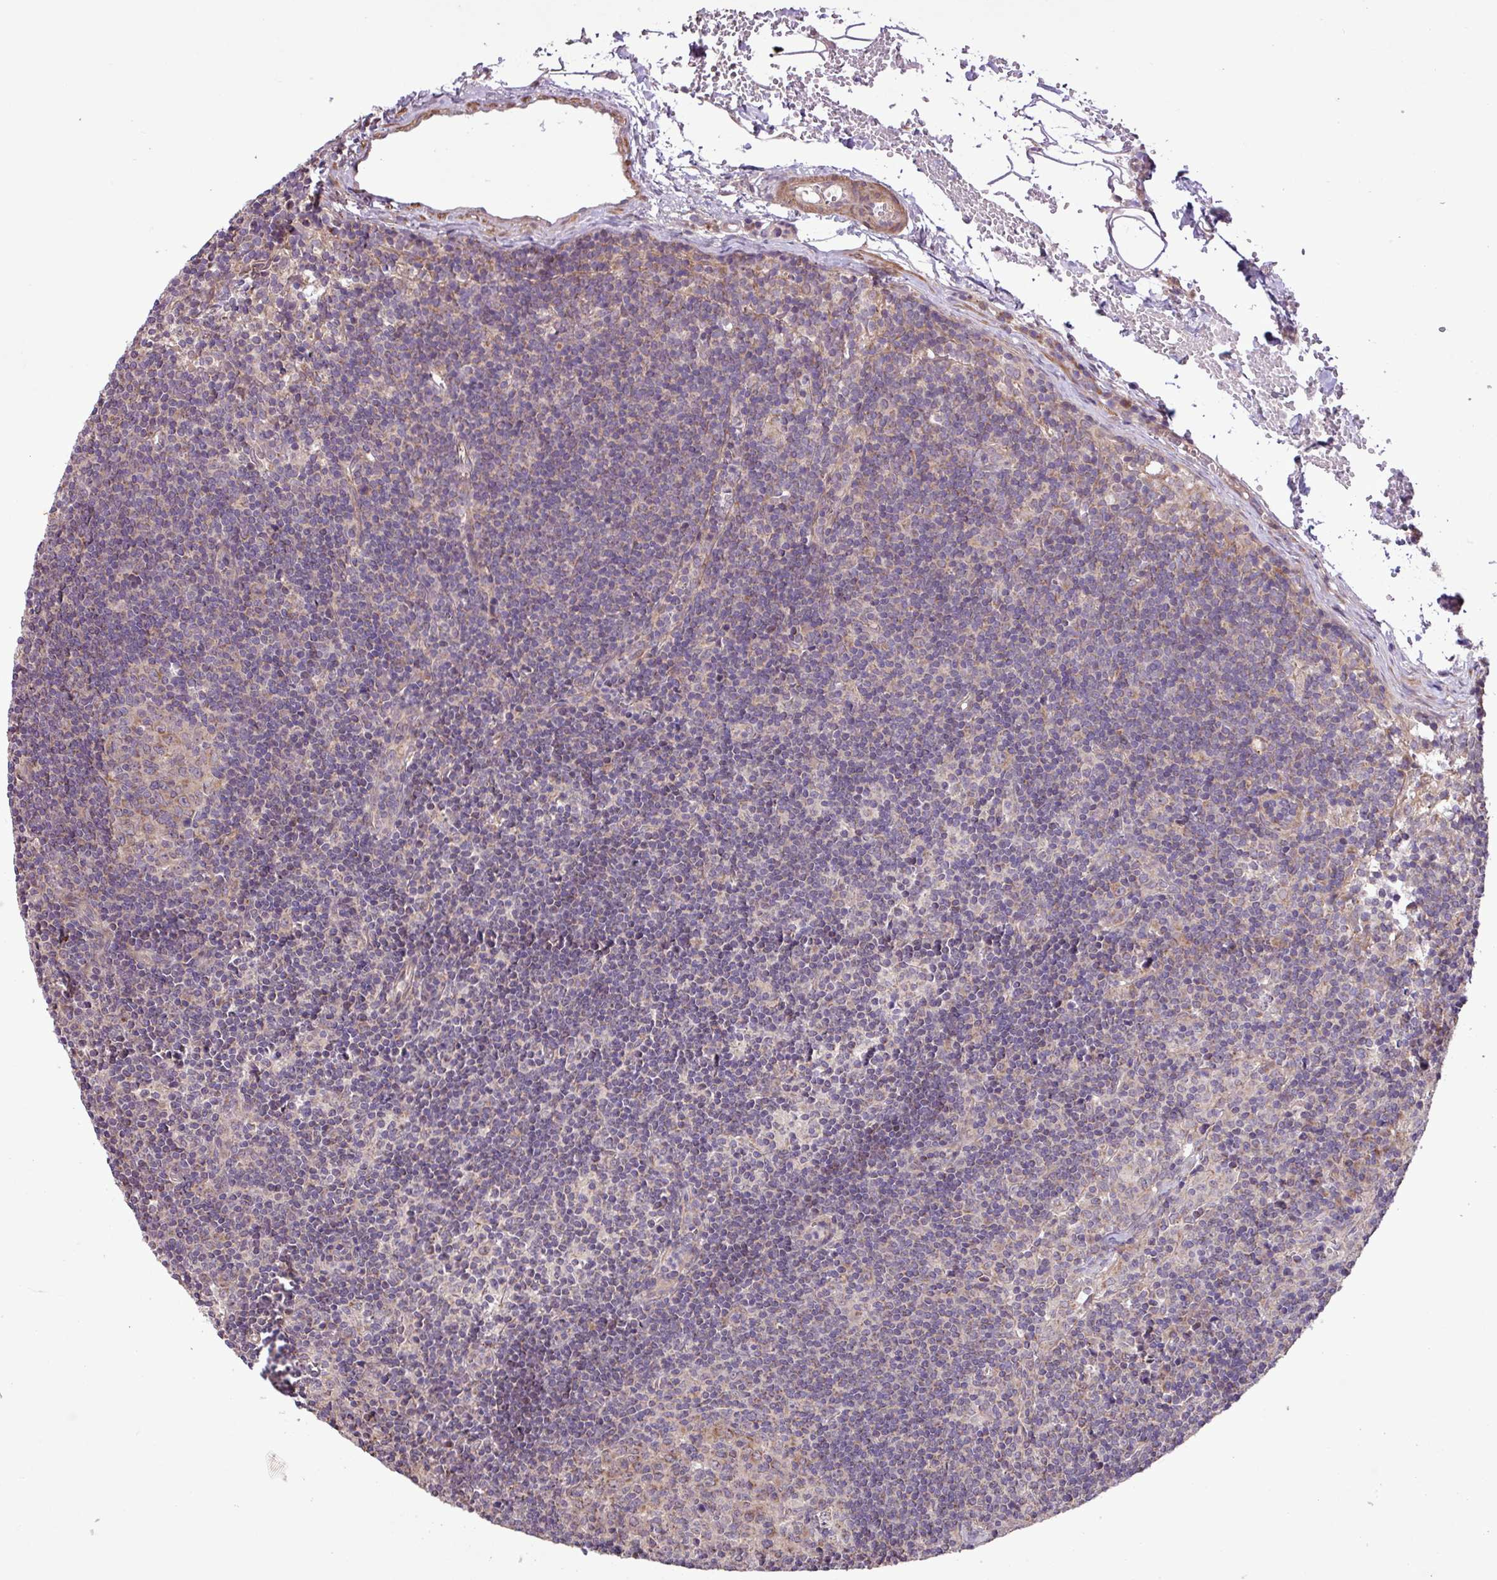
{"staining": {"intensity": "negative", "quantity": "none", "location": "none"}, "tissue": "lymph node", "cell_type": "Germinal center cells", "image_type": "normal", "snomed": [{"axis": "morphology", "description": "Normal tissue, NOS"}, {"axis": "topography", "description": "Lymph node"}], "caption": "Immunohistochemical staining of normal human lymph node demonstrates no significant positivity in germinal center cells.", "gene": "TIMM10B", "patient": {"sex": "female", "age": 29}}